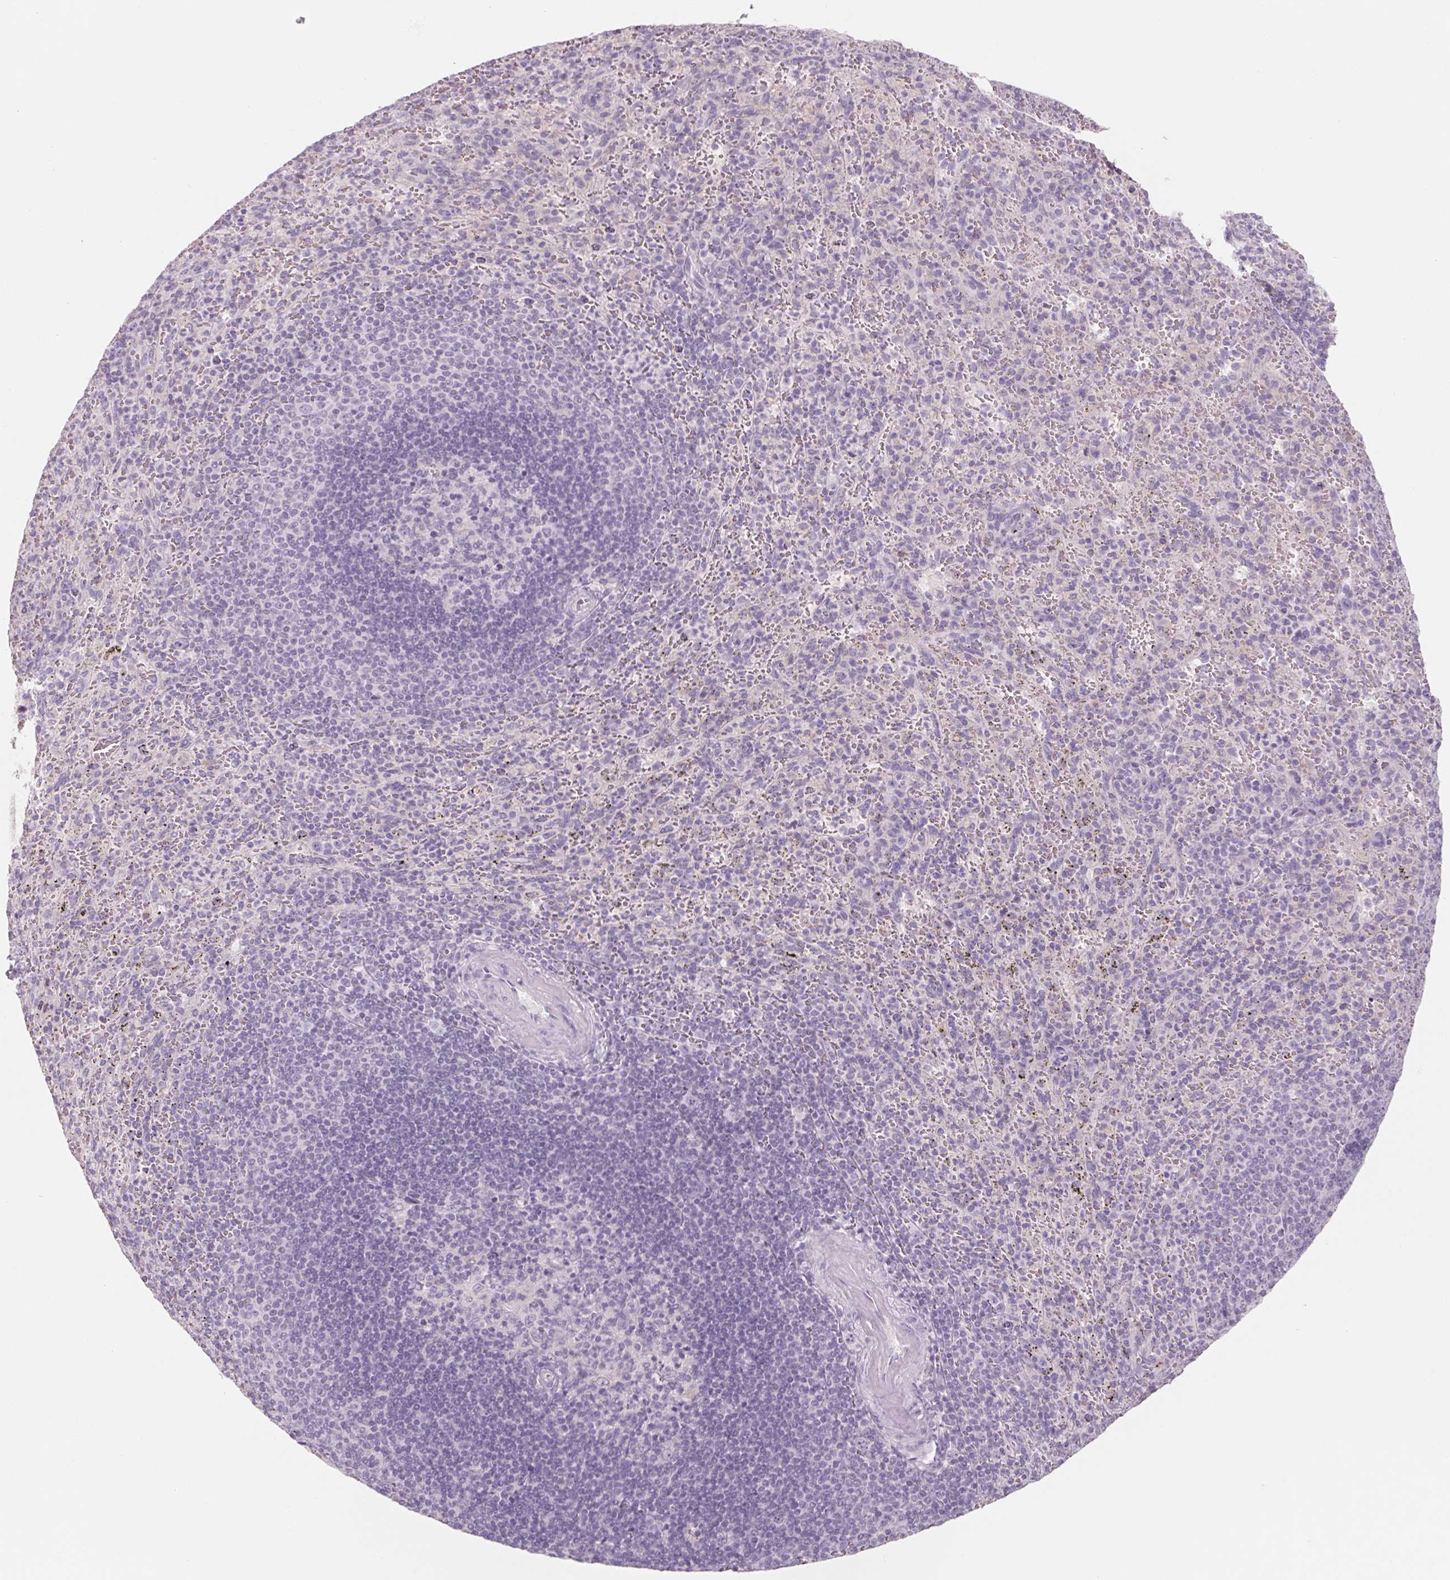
{"staining": {"intensity": "negative", "quantity": "none", "location": "none"}, "tissue": "spleen", "cell_type": "Cells in red pulp", "image_type": "normal", "snomed": [{"axis": "morphology", "description": "Normal tissue, NOS"}, {"axis": "topography", "description": "Spleen"}], "caption": "IHC photomicrograph of normal spleen: spleen stained with DAB (3,3'-diaminobenzidine) demonstrates no significant protein expression in cells in red pulp.", "gene": "POU1F1", "patient": {"sex": "male", "age": 57}}